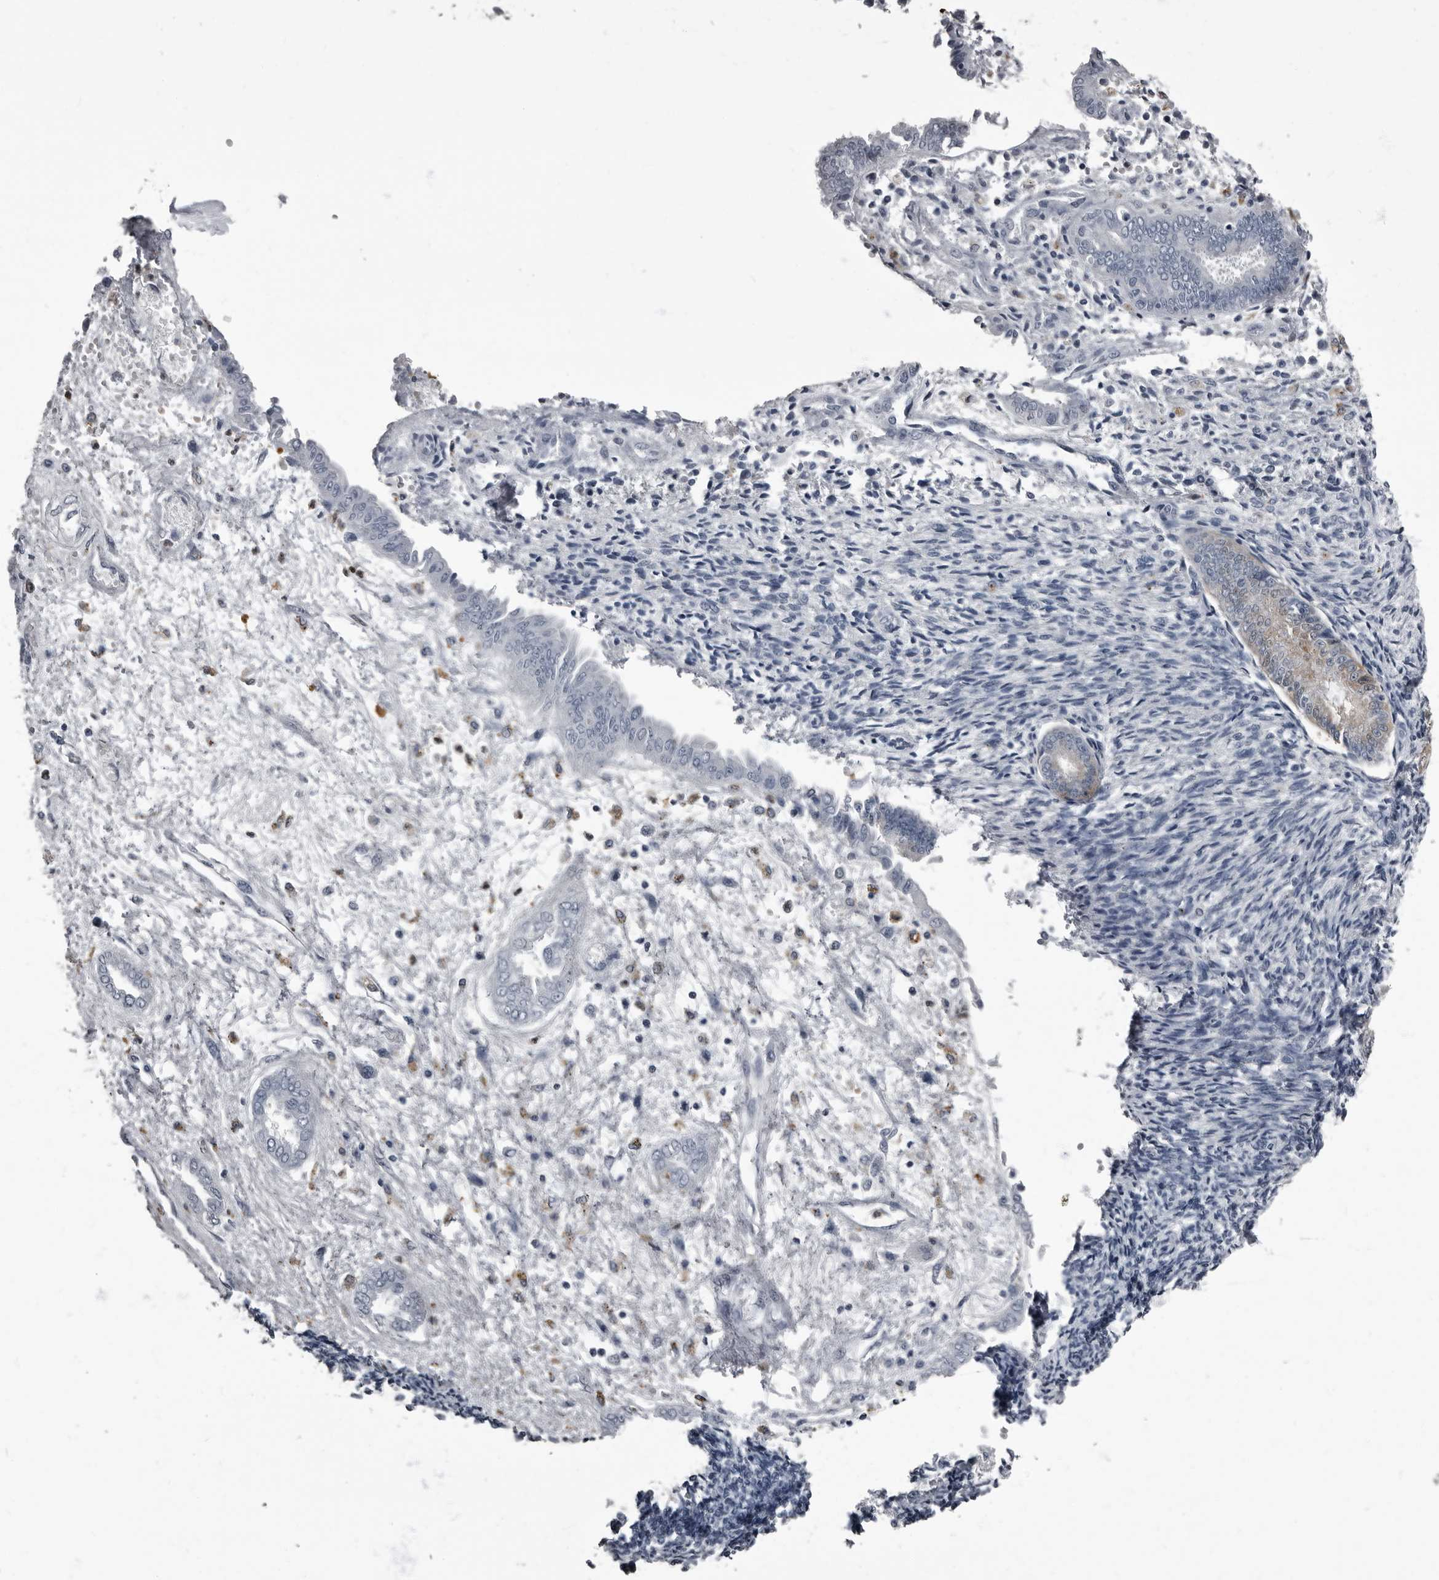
{"staining": {"intensity": "negative", "quantity": "none", "location": "none"}, "tissue": "endometrium", "cell_type": "Cells in endometrial stroma", "image_type": "normal", "snomed": [{"axis": "morphology", "description": "Normal tissue, NOS"}, {"axis": "topography", "description": "Endometrium"}], "caption": "IHC photomicrograph of normal endometrium: endometrium stained with DAB displays no significant protein expression in cells in endometrial stroma. (DAB immunohistochemistry, high magnification).", "gene": "TPD52L1", "patient": {"sex": "female", "age": 56}}